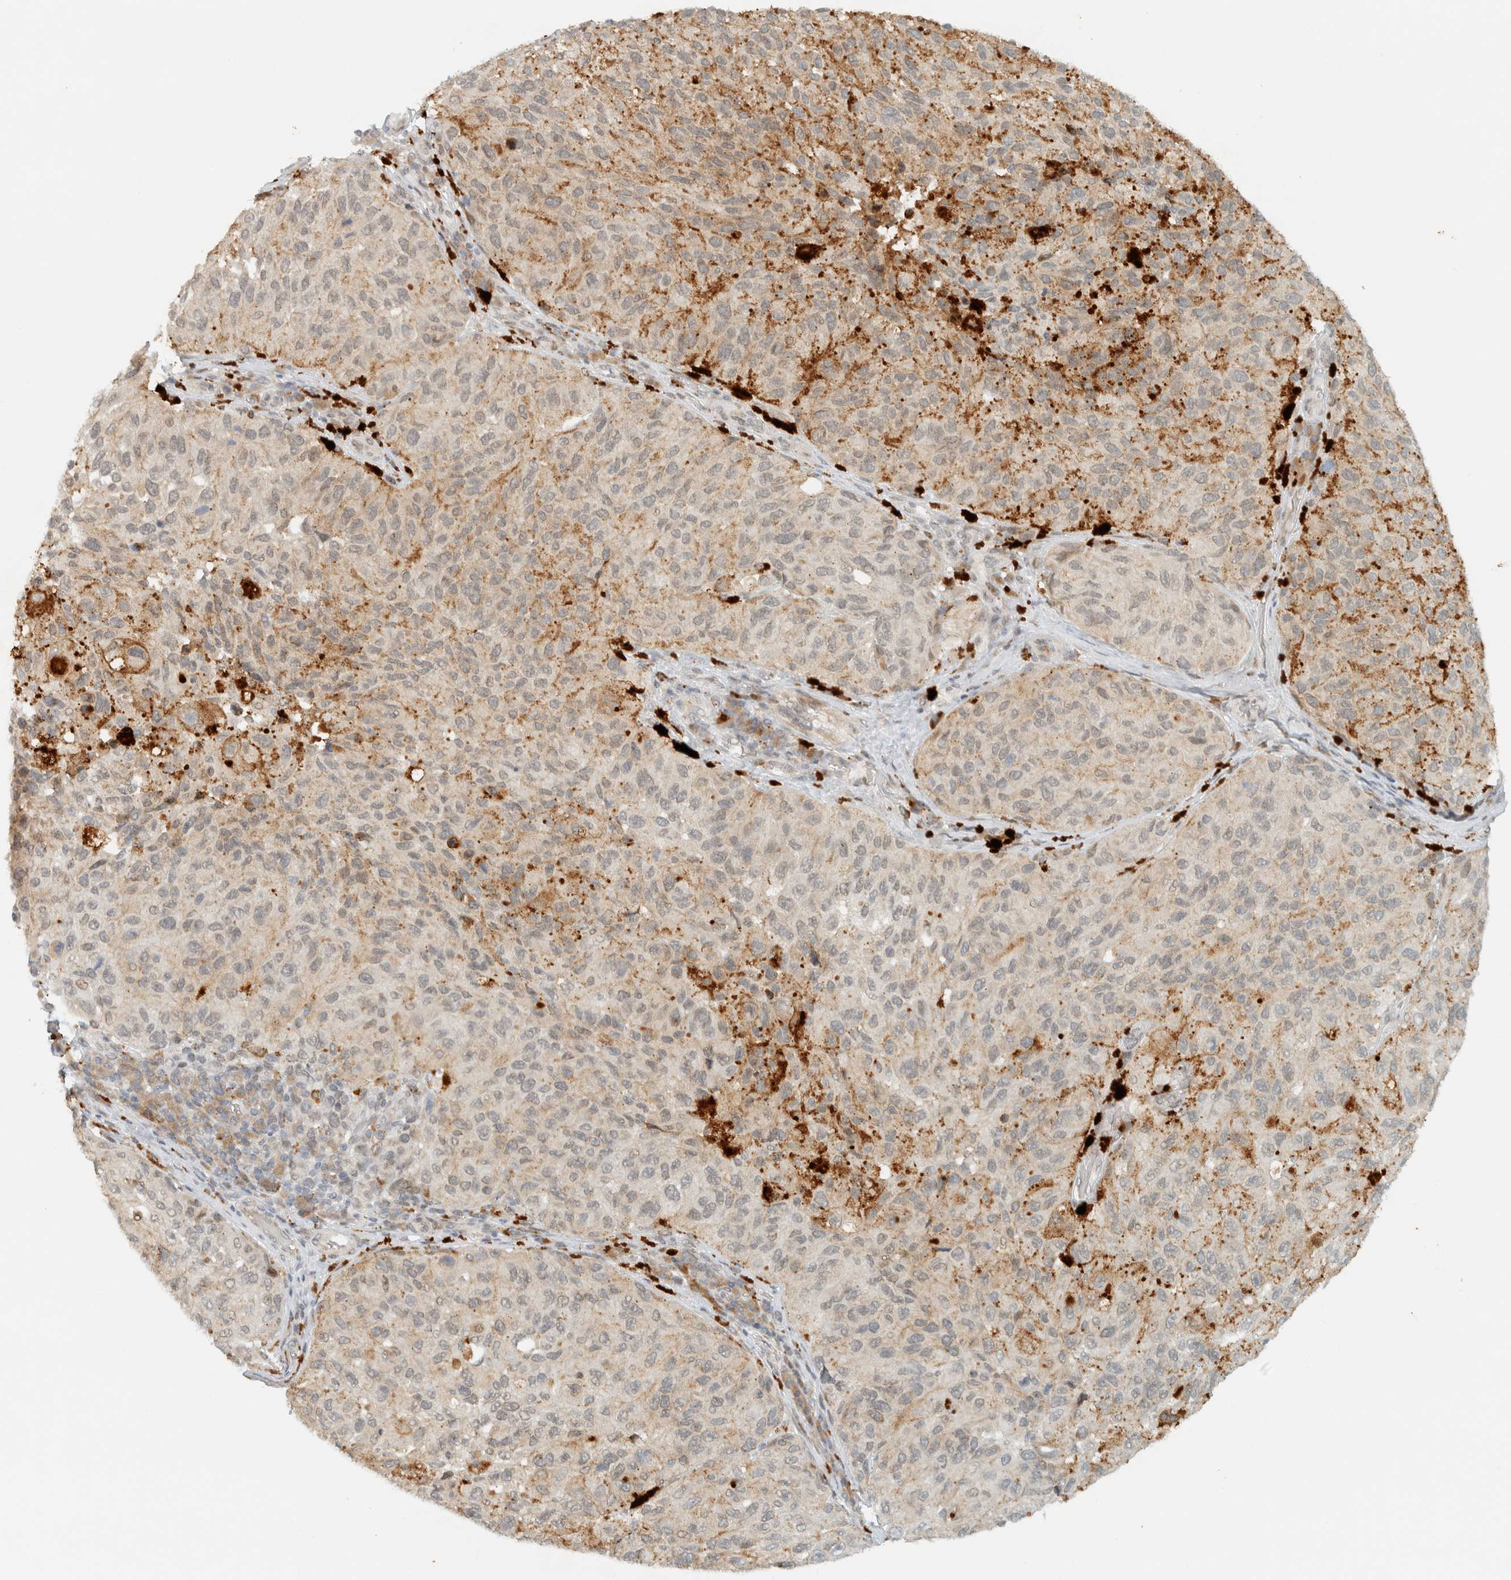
{"staining": {"intensity": "weak", "quantity": "25%-75%", "location": "cytoplasmic/membranous"}, "tissue": "melanoma", "cell_type": "Tumor cells", "image_type": "cancer", "snomed": [{"axis": "morphology", "description": "Malignant melanoma, NOS"}, {"axis": "topography", "description": "Skin"}], "caption": "A brown stain labels weak cytoplasmic/membranous positivity of a protein in malignant melanoma tumor cells. (Brightfield microscopy of DAB IHC at high magnification).", "gene": "ITPRID1", "patient": {"sex": "female", "age": 73}}